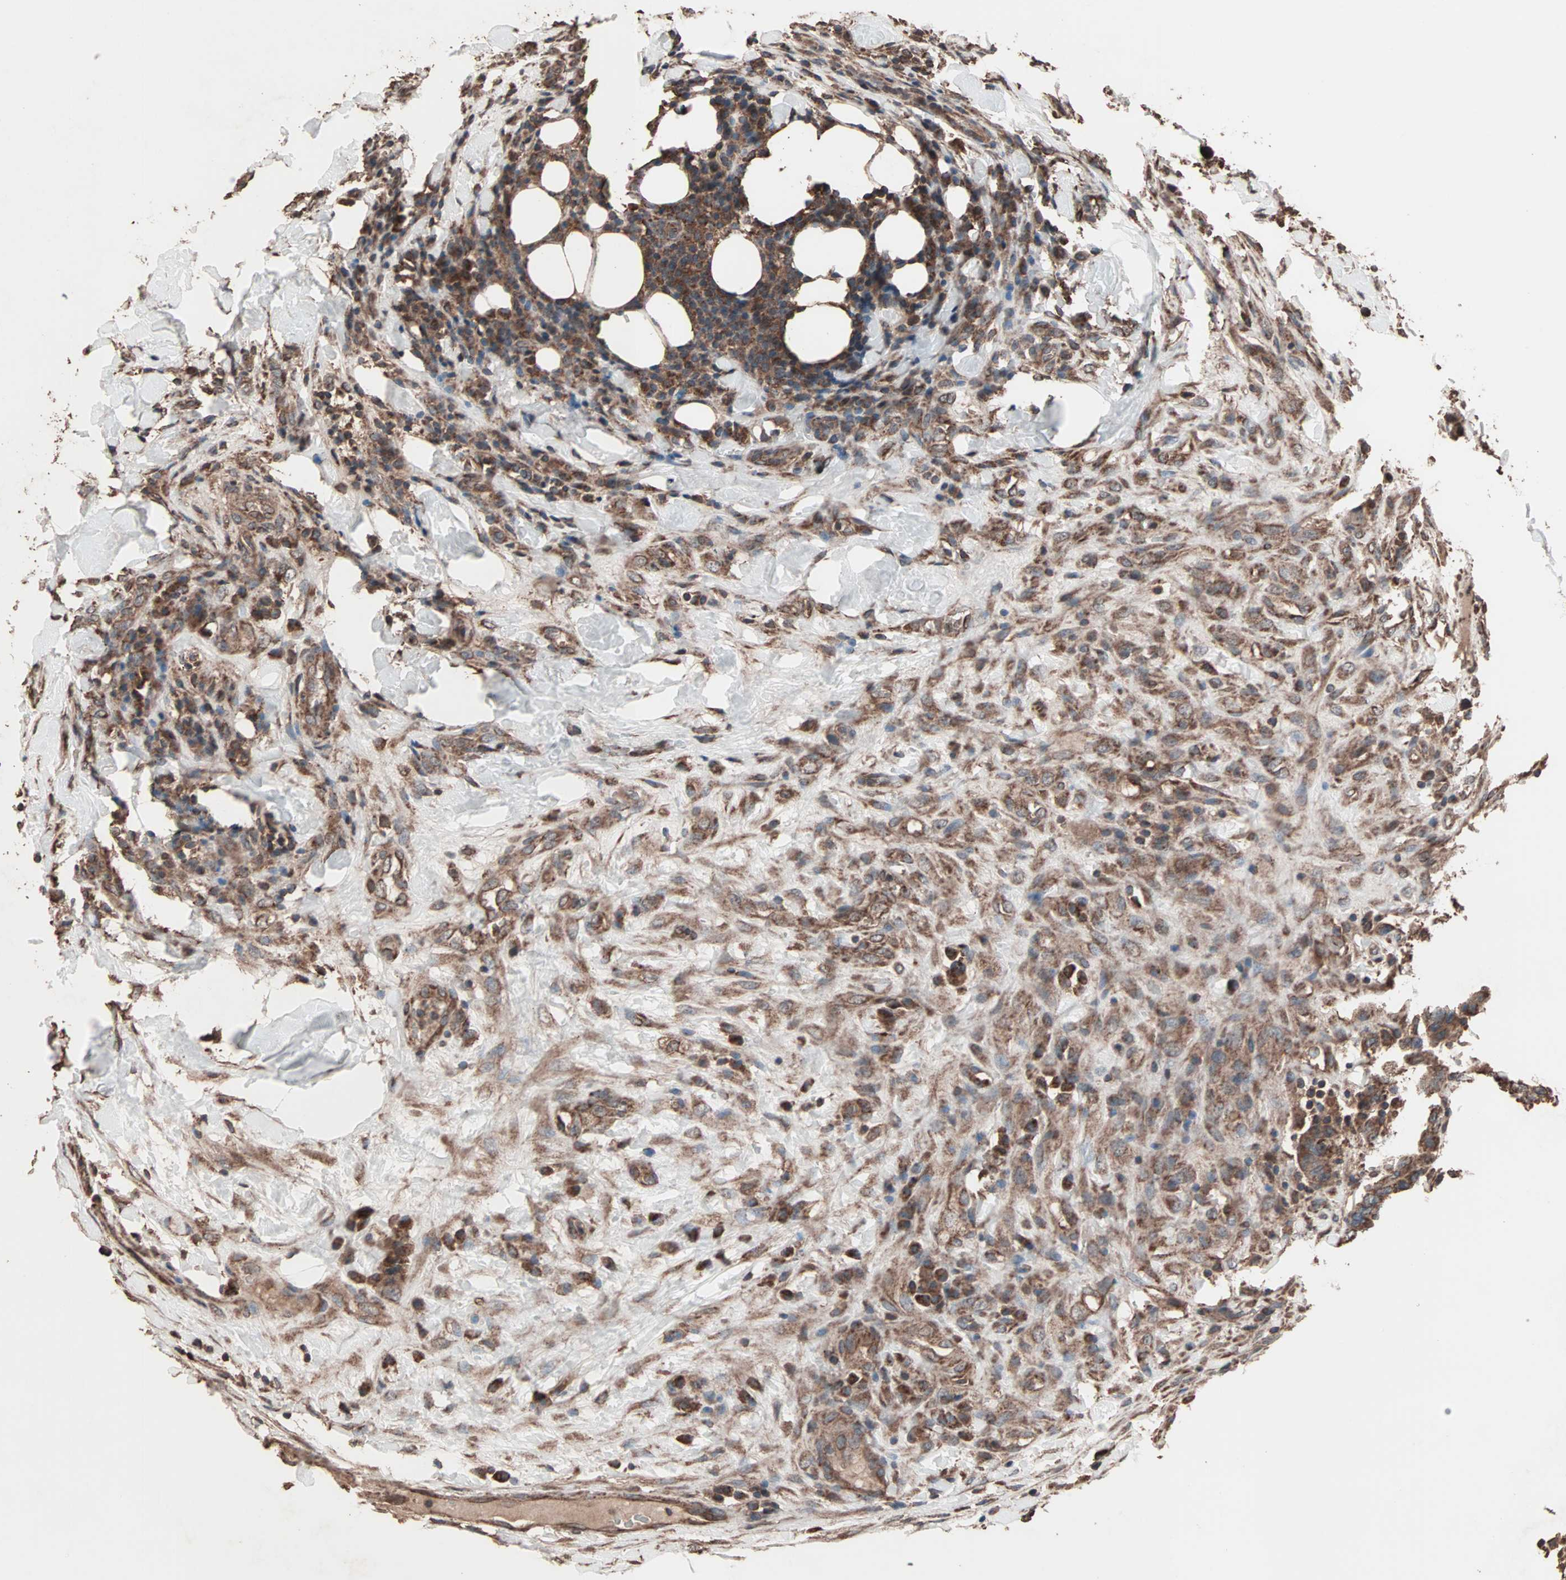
{"staining": {"intensity": "moderate", "quantity": ">75%", "location": "cytoplasmic/membranous"}, "tissue": "breast cancer", "cell_type": "Tumor cells", "image_type": "cancer", "snomed": [{"axis": "morphology", "description": "Duct carcinoma"}, {"axis": "topography", "description": "Breast"}], "caption": "Immunohistochemistry histopathology image of neoplastic tissue: invasive ductal carcinoma (breast) stained using immunohistochemistry (IHC) reveals medium levels of moderate protein expression localized specifically in the cytoplasmic/membranous of tumor cells, appearing as a cytoplasmic/membranous brown color.", "gene": "MRPL2", "patient": {"sex": "female", "age": 37}}